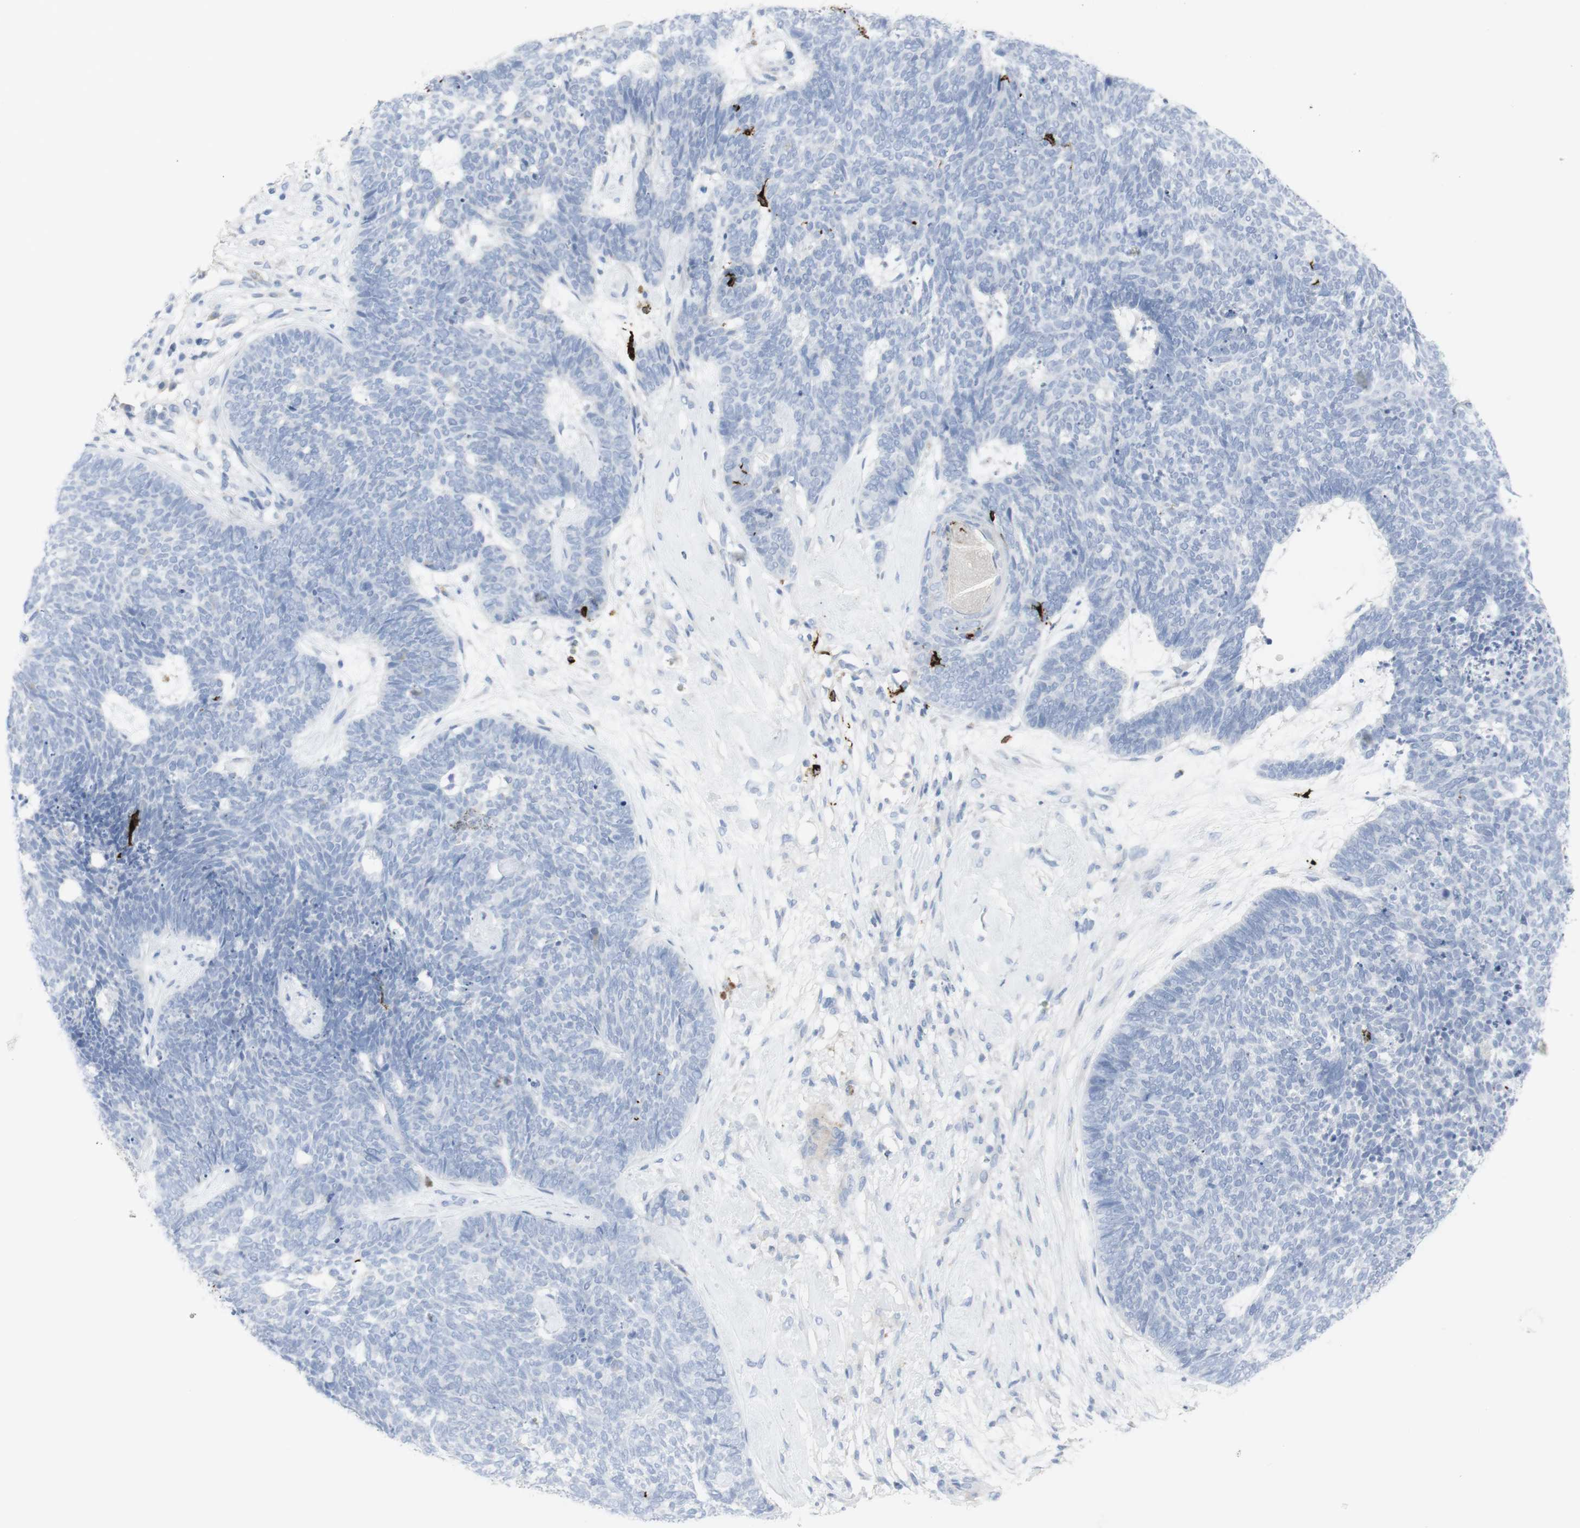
{"staining": {"intensity": "negative", "quantity": "none", "location": "none"}, "tissue": "skin cancer", "cell_type": "Tumor cells", "image_type": "cancer", "snomed": [{"axis": "morphology", "description": "Basal cell carcinoma"}, {"axis": "topography", "description": "Skin"}], "caption": "The IHC micrograph has no significant expression in tumor cells of skin cancer tissue. The staining was performed using DAB to visualize the protein expression in brown, while the nuclei were stained in blue with hematoxylin (Magnification: 20x).", "gene": "CD207", "patient": {"sex": "female", "age": 84}}